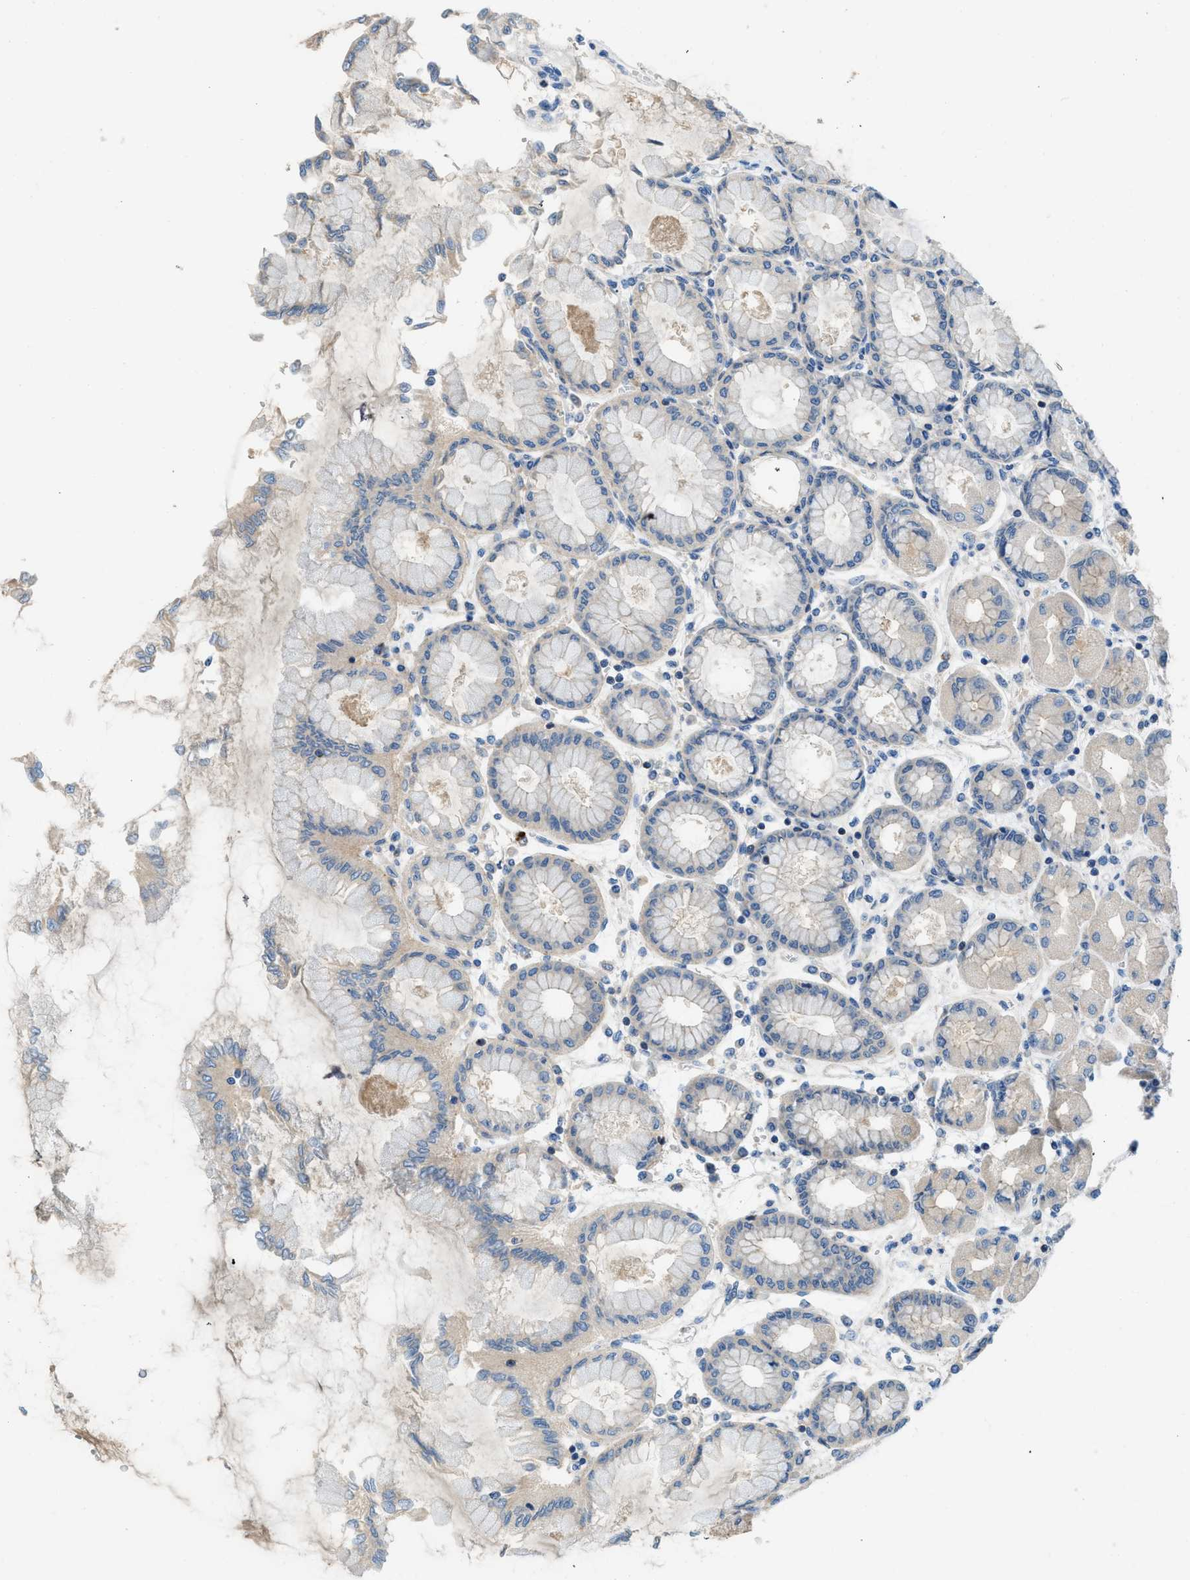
{"staining": {"intensity": "weak", "quantity": "25%-75%", "location": "cytoplasmic/membranous"}, "tissue": "stomach", "cell_type": "Glandular cells", "image_type": "normal", "snomed": [{"axis": "morphology", "description": "Normal tissue, NOS"}, {"axis": "topography", "description": "Stomach, upper"}], "caption": "Weak cytoplasmic/membranous staining for a protein is identified in approximately 25%-75% of glandular cells of normal stomach using immunohistochemistry.", "gene": "GPR31", "patient": {"sex": "female", "age": 56}}